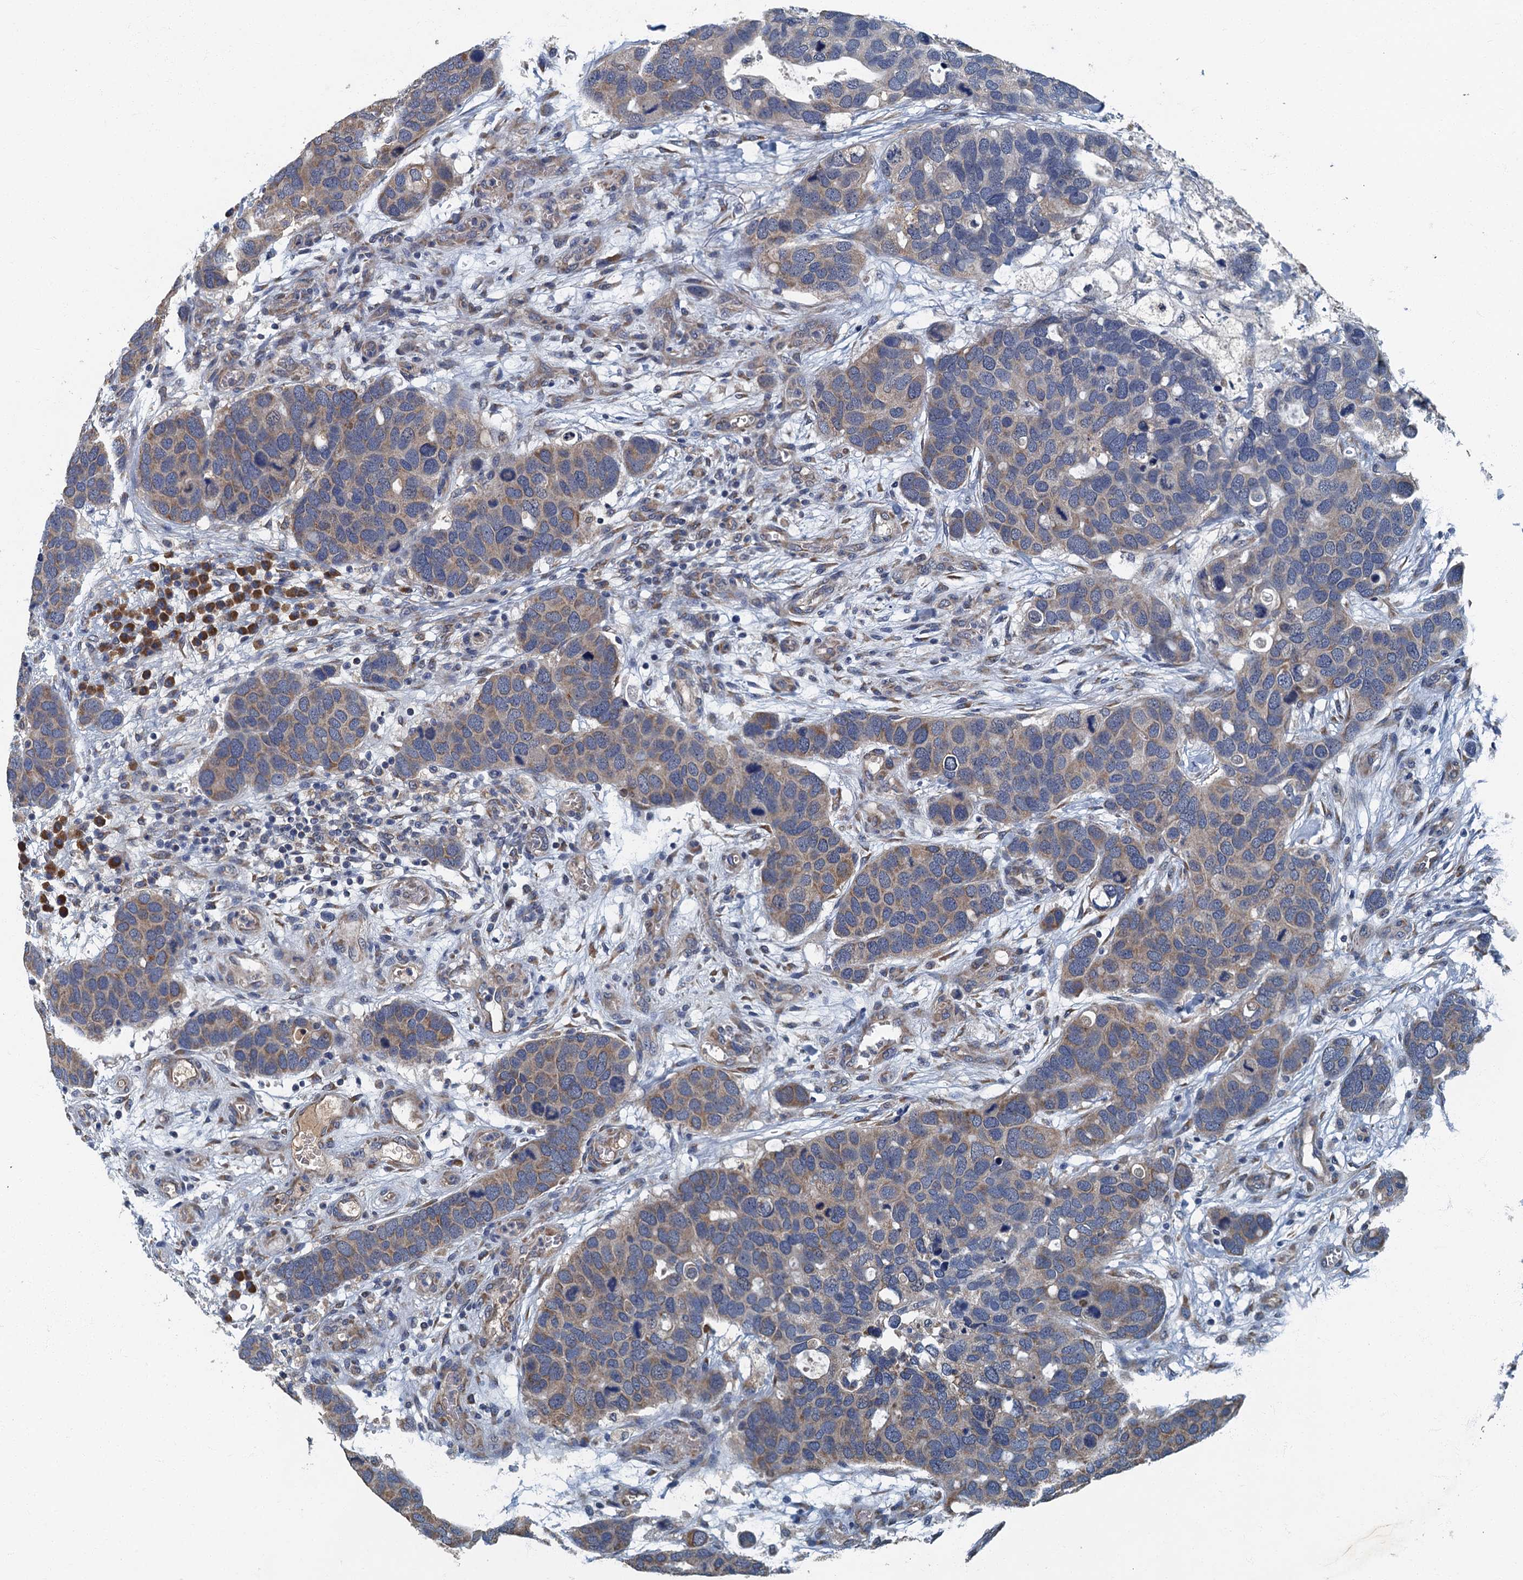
{"staining": {"intensity": "weak", "quantity": "25%-75%", "location": "cytoplasmic/membranous"}, "tissue": "breast cancer", "cell_type": "Tumor cells", "image_type": "cancer", "snomed": [{"axis": "morphology", "description": "Duct carcinoma"}, {"axis": "topography", "description": "Breast"}], "caption": "The immunohistochemical stain shows weak cytoplasmic/membranous expression in tumor cells of breast intraductal carcinoma tissue.", "gene": "DDX49", "patient": {"sex": "female", "age": 83}}